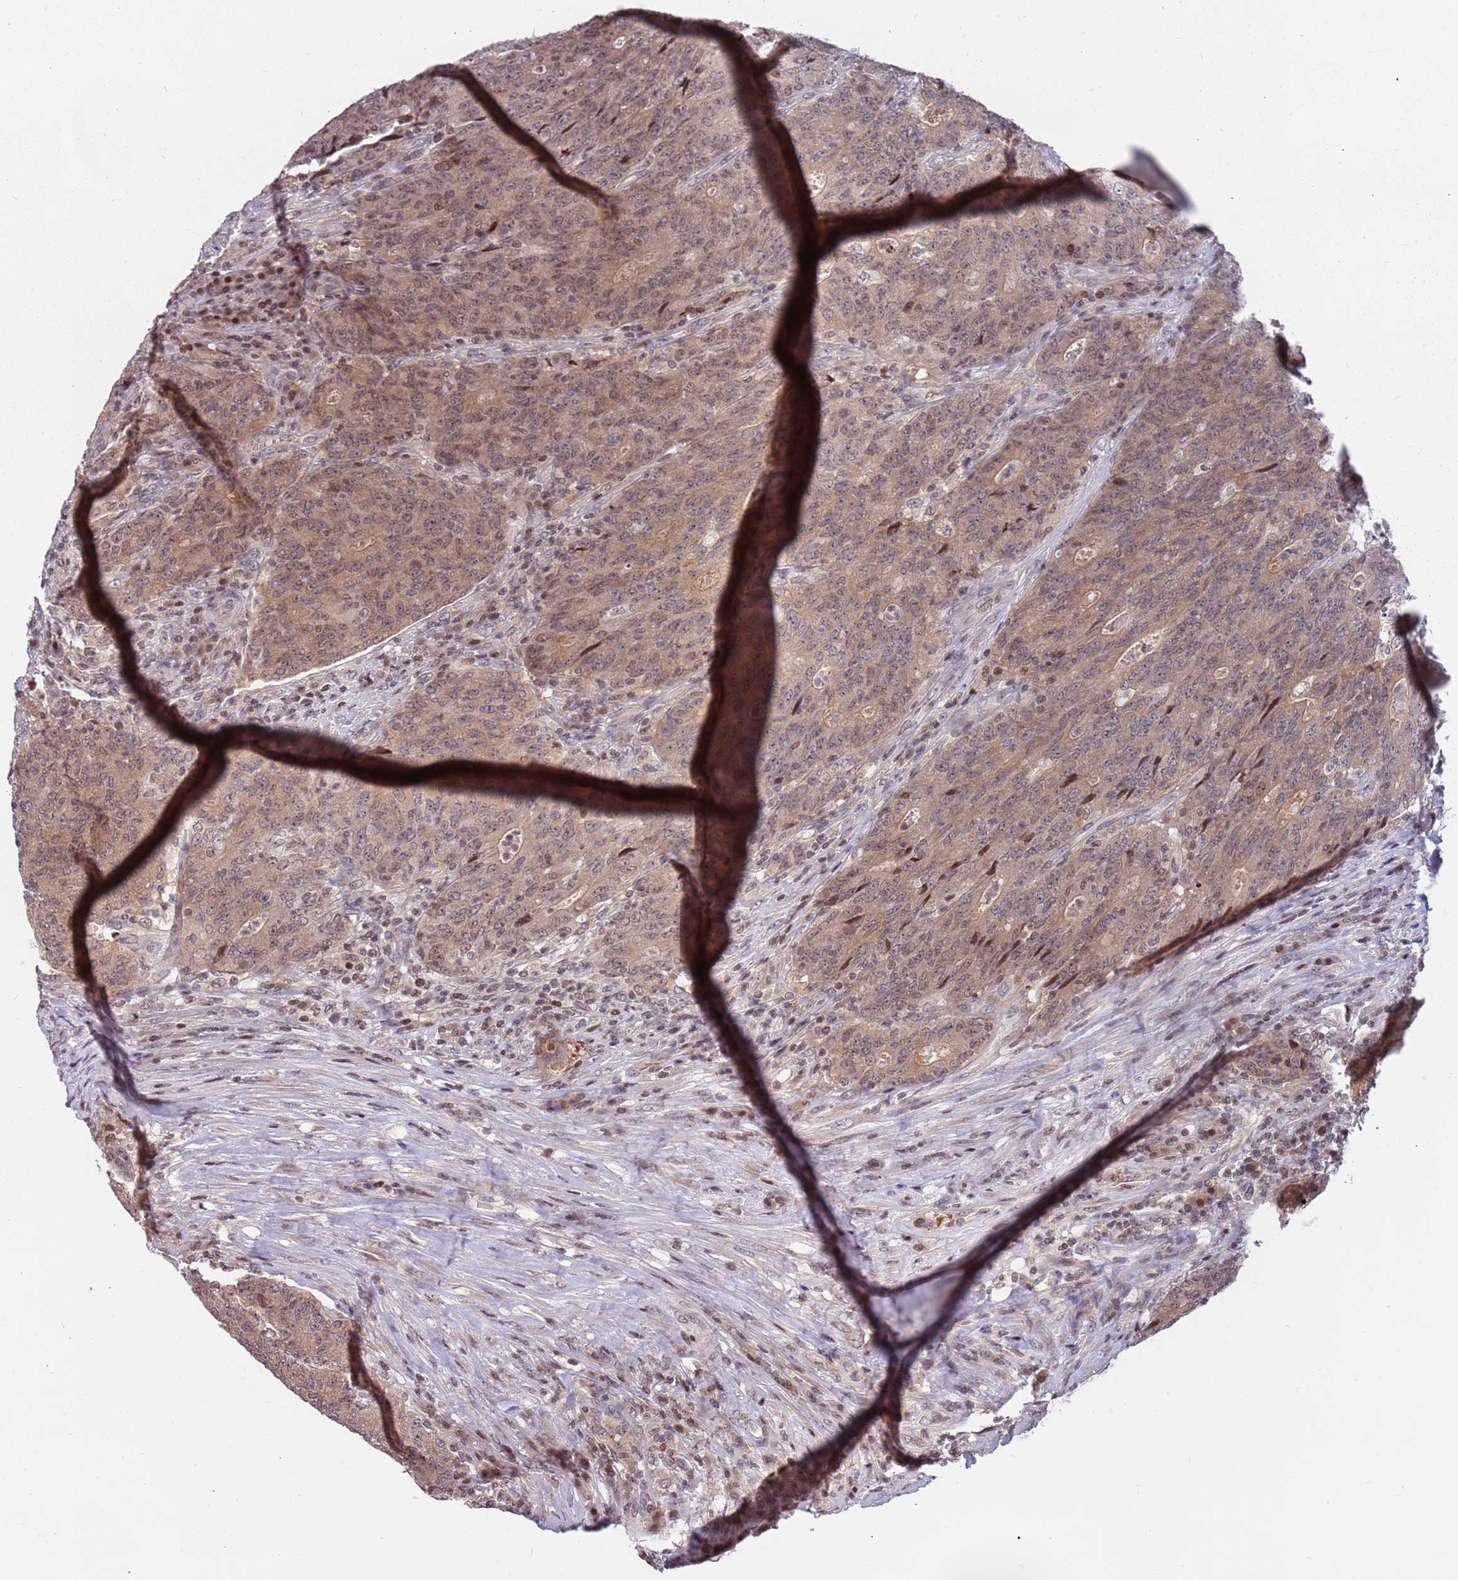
{"staining": {"intensity": "moderate", "quantity": ">75%", "location": "cytoplasmic/membranous"}, "tissue": "colorectal cancer", "cell_type": "Tumor cells", "image_type": "cancer", "snomed": [{"axis": "morphology", "description": "Adenocarcinoma, NOS"}, {"axis": "topography", "description": "Colon"}], "caption": "Protein positivity by immunohistochemistry (IHC) exhibits moderate cytoplasmic/membranous positivity in about >75% of tumor cells in adenocarcinoma (colorectal).", "gene": "ARHGEF5", "patient": {"sex": "female", "age": 75}}